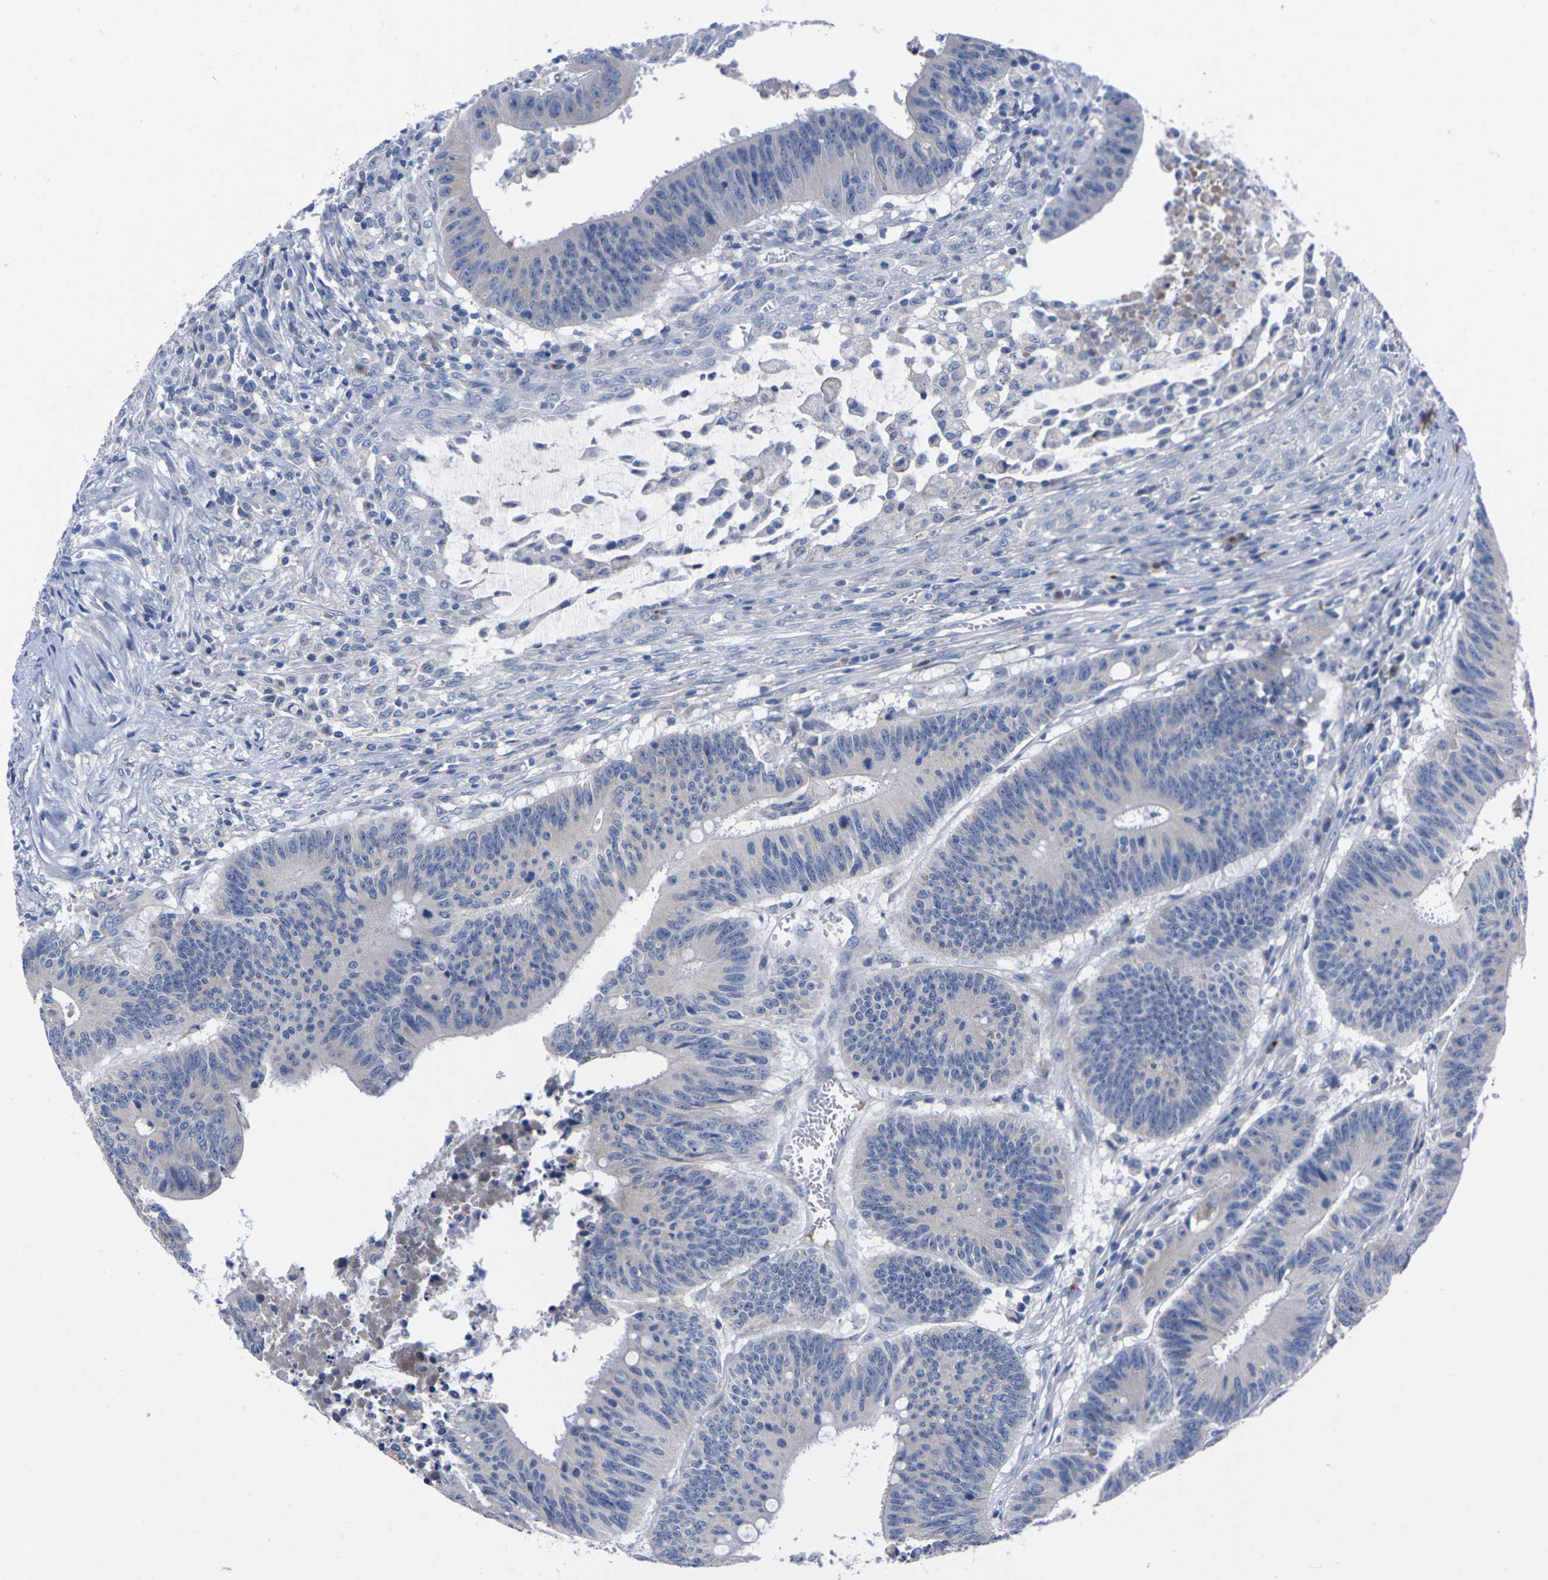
{"staining": {"intensity": "negative", "quantity": "none", "location": "none"}, "tissue": "colorectal cancer", "cell_type": "Tumor cells", "image_type": "cancer", "snomed": [{"axis": "morphology", "description": "Adenocarcinoma, NOS"}, {"axis": "topography", "description": "Colon"}], "caption": "Colorectal cancer was stained to show a protein in brown. There is no significant positivity in tumor cells.", "gene": "FAM210A", "patient": {"sex": "male", "age": 45}}